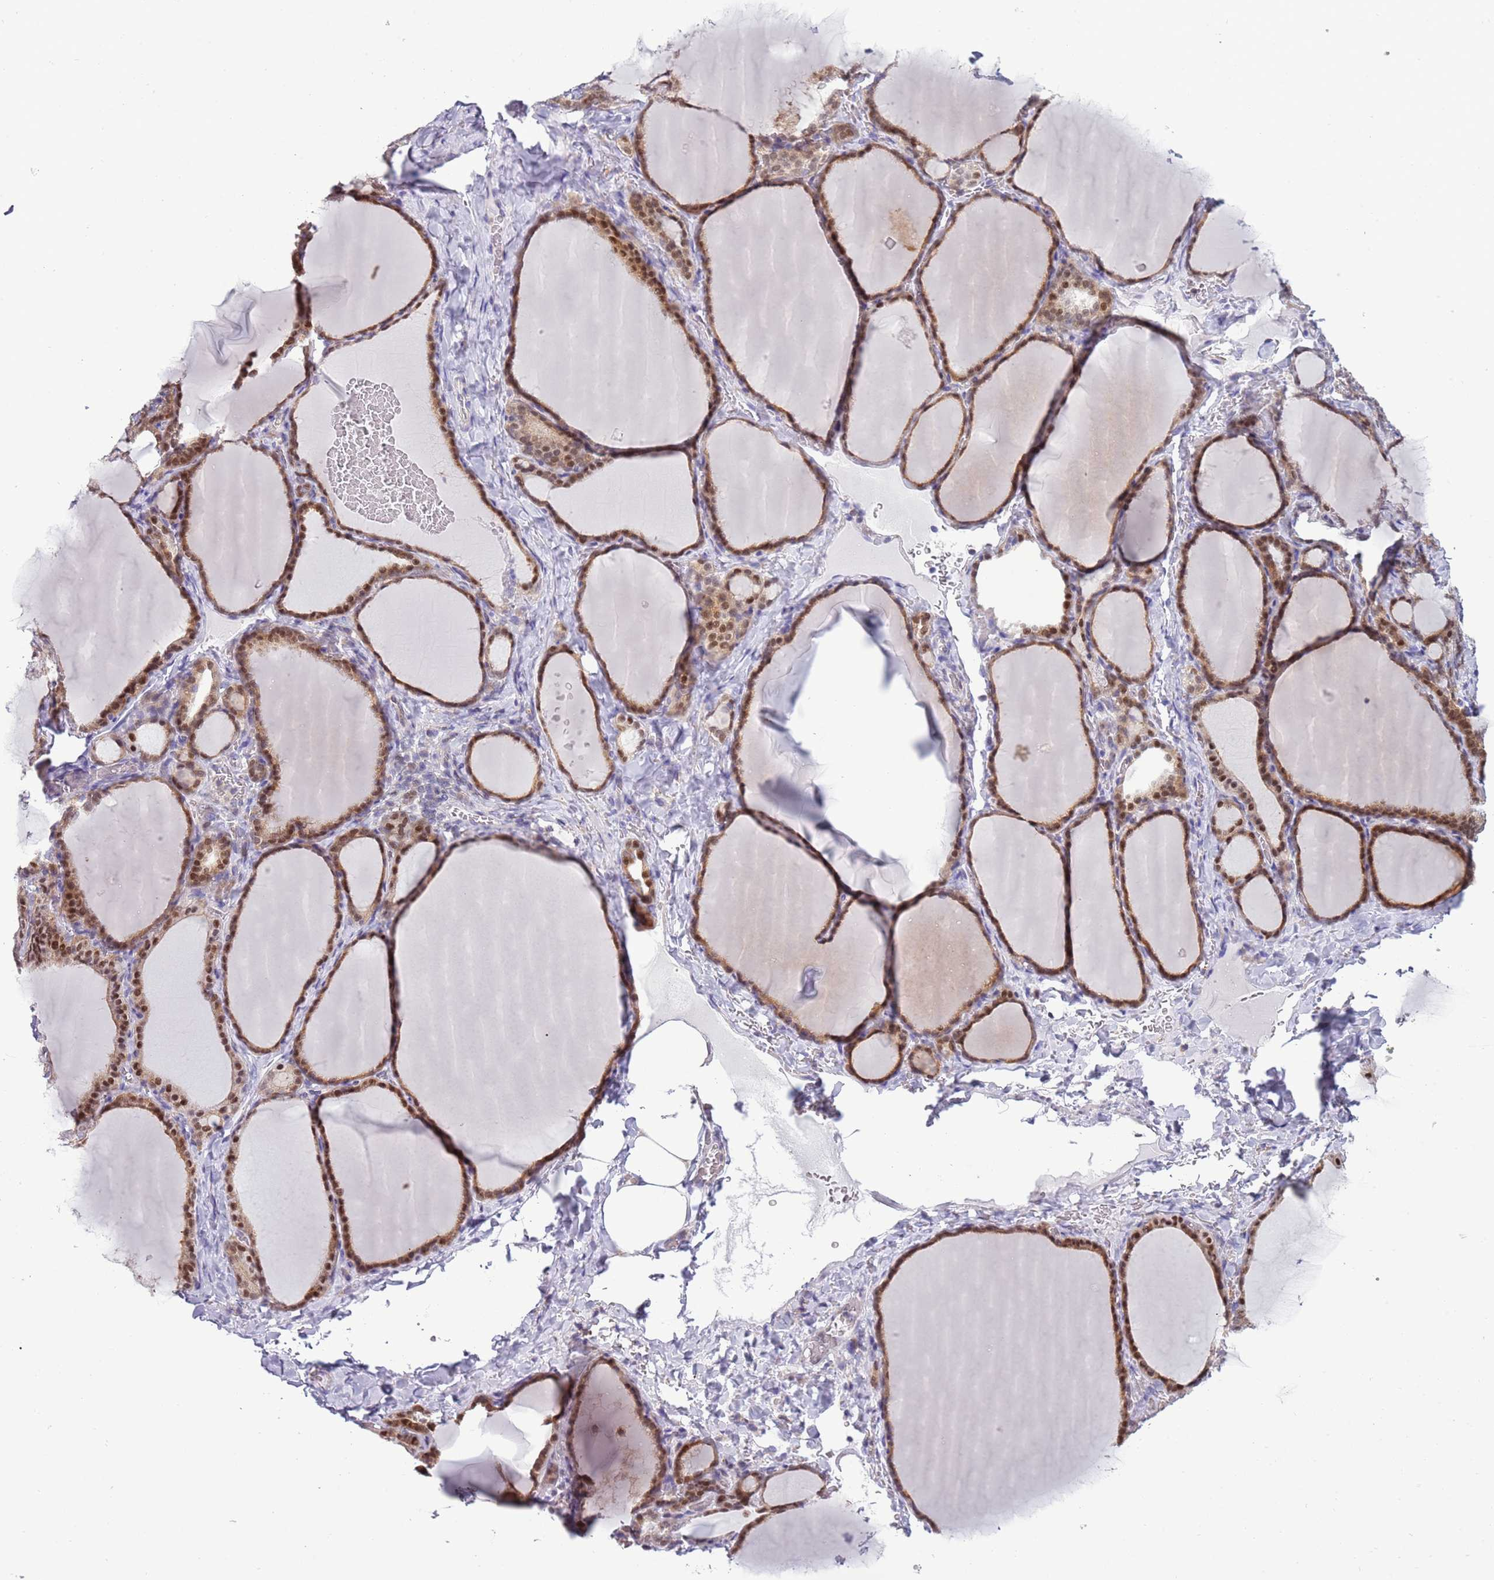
{"staining": {"intensity": "moderate", "quantity": ">75%", "location": "cytoplasmic/membranous,nuclear"}, "tissue": "thyroid gland", "cell_type": "Glandular cells", "image_type": "normal", "snomed": [{"axis": "morphology", "description": "Normal tissue, NOS"}, {"axis": "topography", "description": "Thyroid gland"}], "caption": "A high-resolution micrograph shows IHC staining of benign thyroid gland, which reveals moderate cytoplasmic/membranous,nuclear positivity in approximately >75% of glandular cells. Nuclei are stained in blue.", "gene": "NBPF4", "patient": {"sex": "female", "age": 39}}